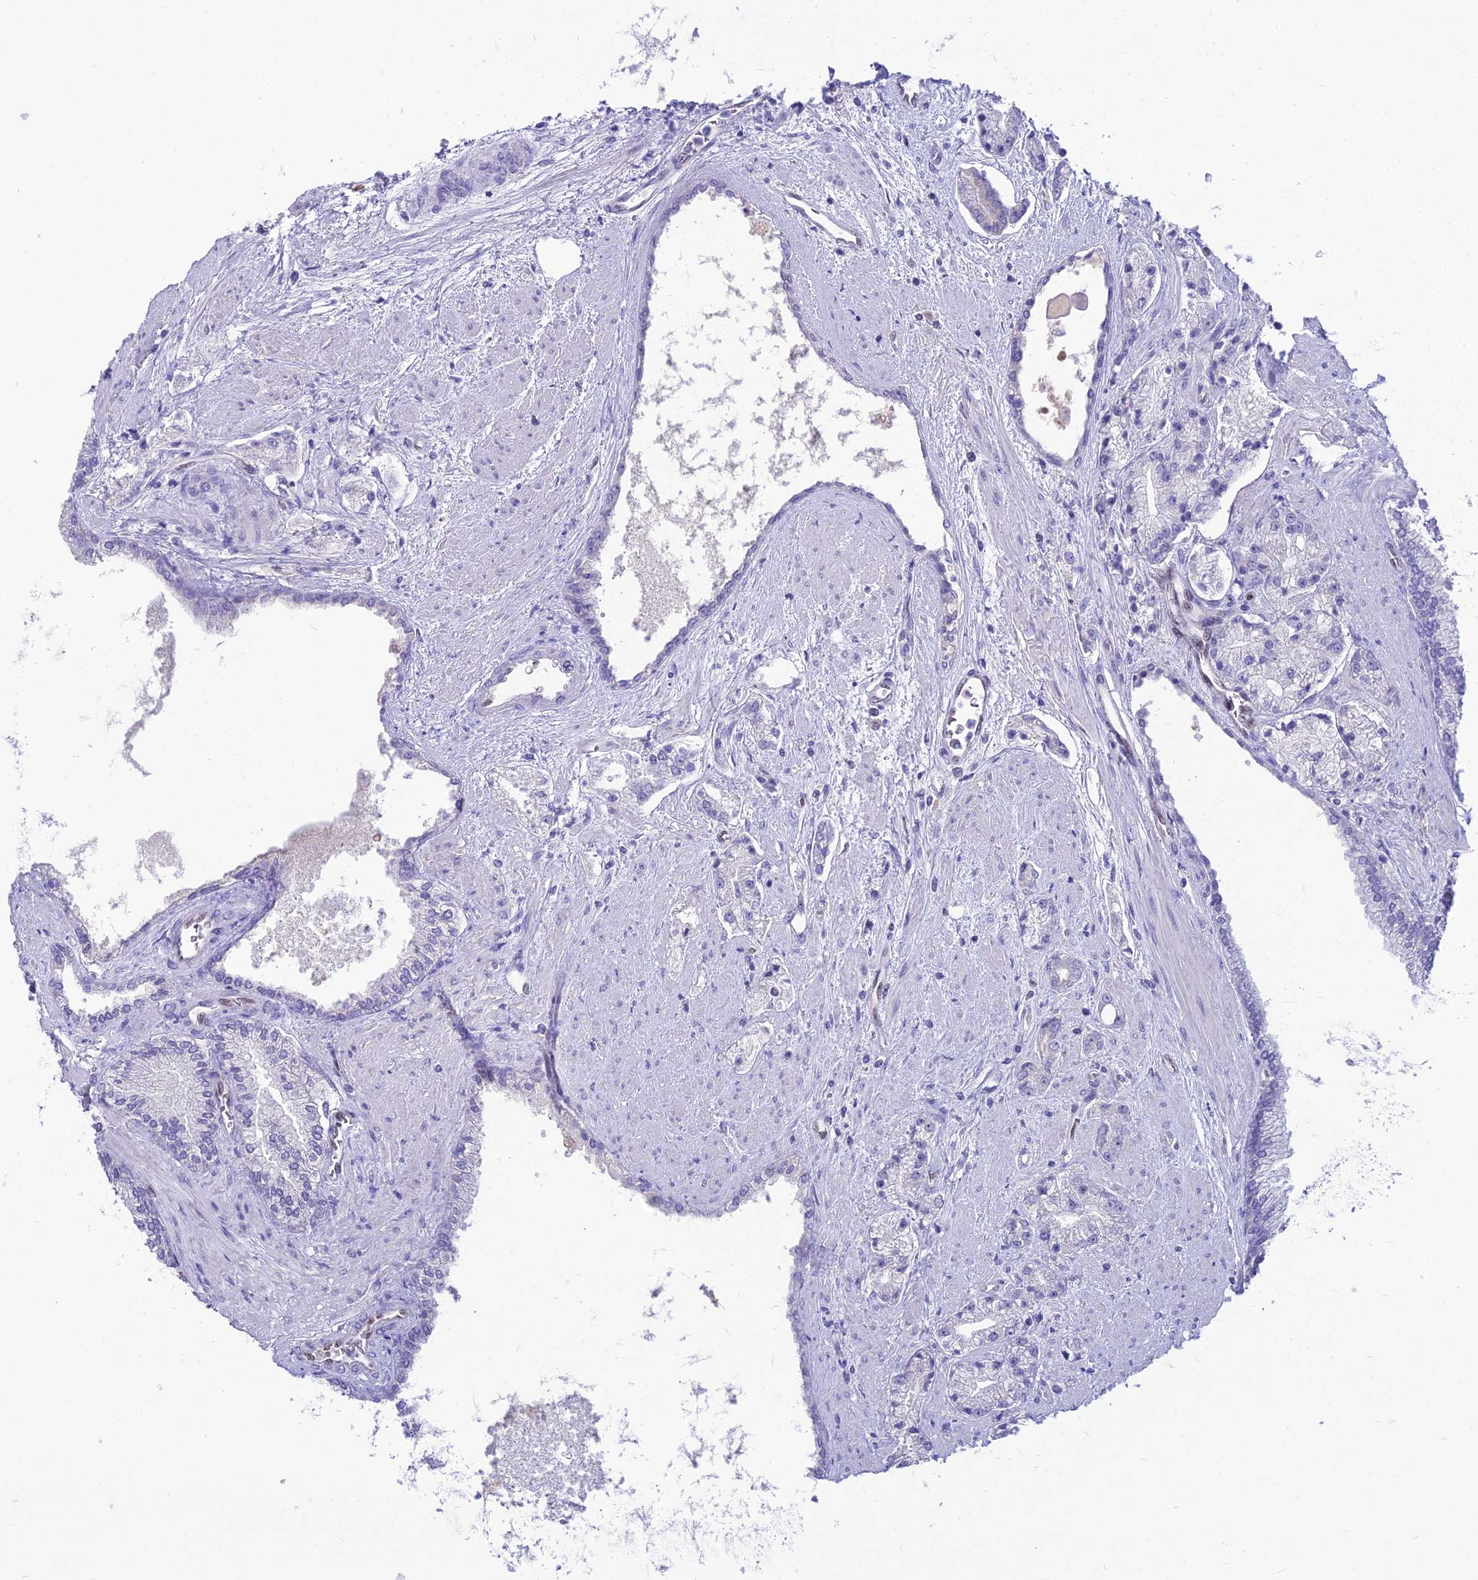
{"staining": {"intensity": "negative", "quantity": "none", "location": "none"}, "tissue": "prostate cancer", "cell_type": "Tumor cells", "image_type": "cancer", "snomed": [{"axis": "morphology", "description": "Adenocarcinoma, High grade"}, {"axis": "topography", "description": "Prostate"}], "caption": "Image shows no protein positivity in tumor cells of prostate cancer tissue. (DAB (3,3'-diaminobenzidine) immunohistochemistry, high magnification).", "gene": "NOVA2", "patient": {"sex": "male", "age": 67}}